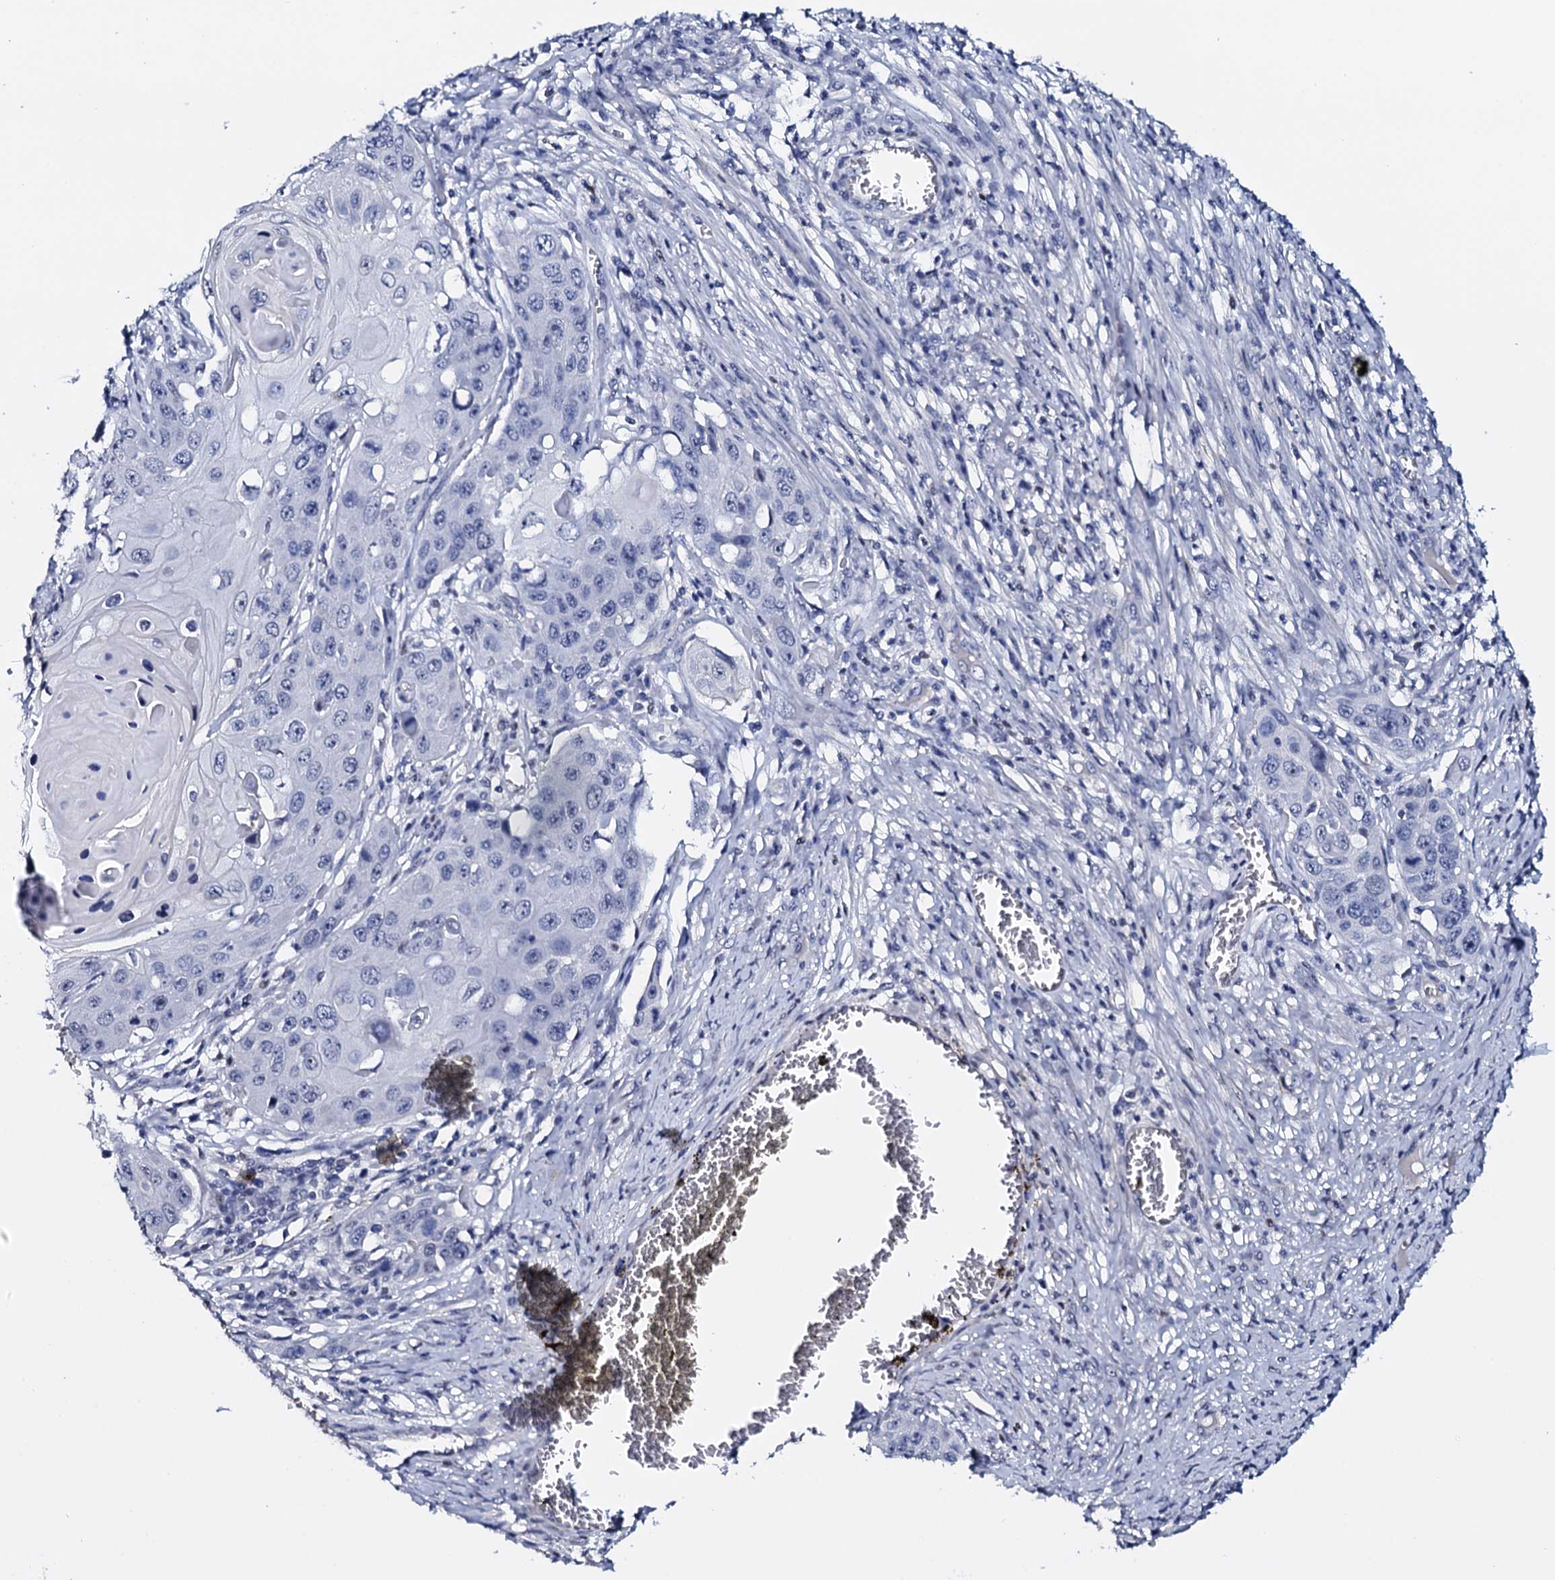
{"staining": {"intensity": "negative", "quantity": "none", "location": "none"}, "tissue": "skin cancer", "cell_type": "Tumor cells", "image_type": "cancer", "snomed": [{"axis": "morphology", "description": "Squamous cell carcinoma, NOS"}, {"axis": "topography", "description": "Skin"}], "caption": "Immunohistochemistry of human skin cancer (squamous cell carcinoma) demonstrates no expression in tumor cells.", "gene": "NPM2", "patient": {"sex": "male", "age": 55}}